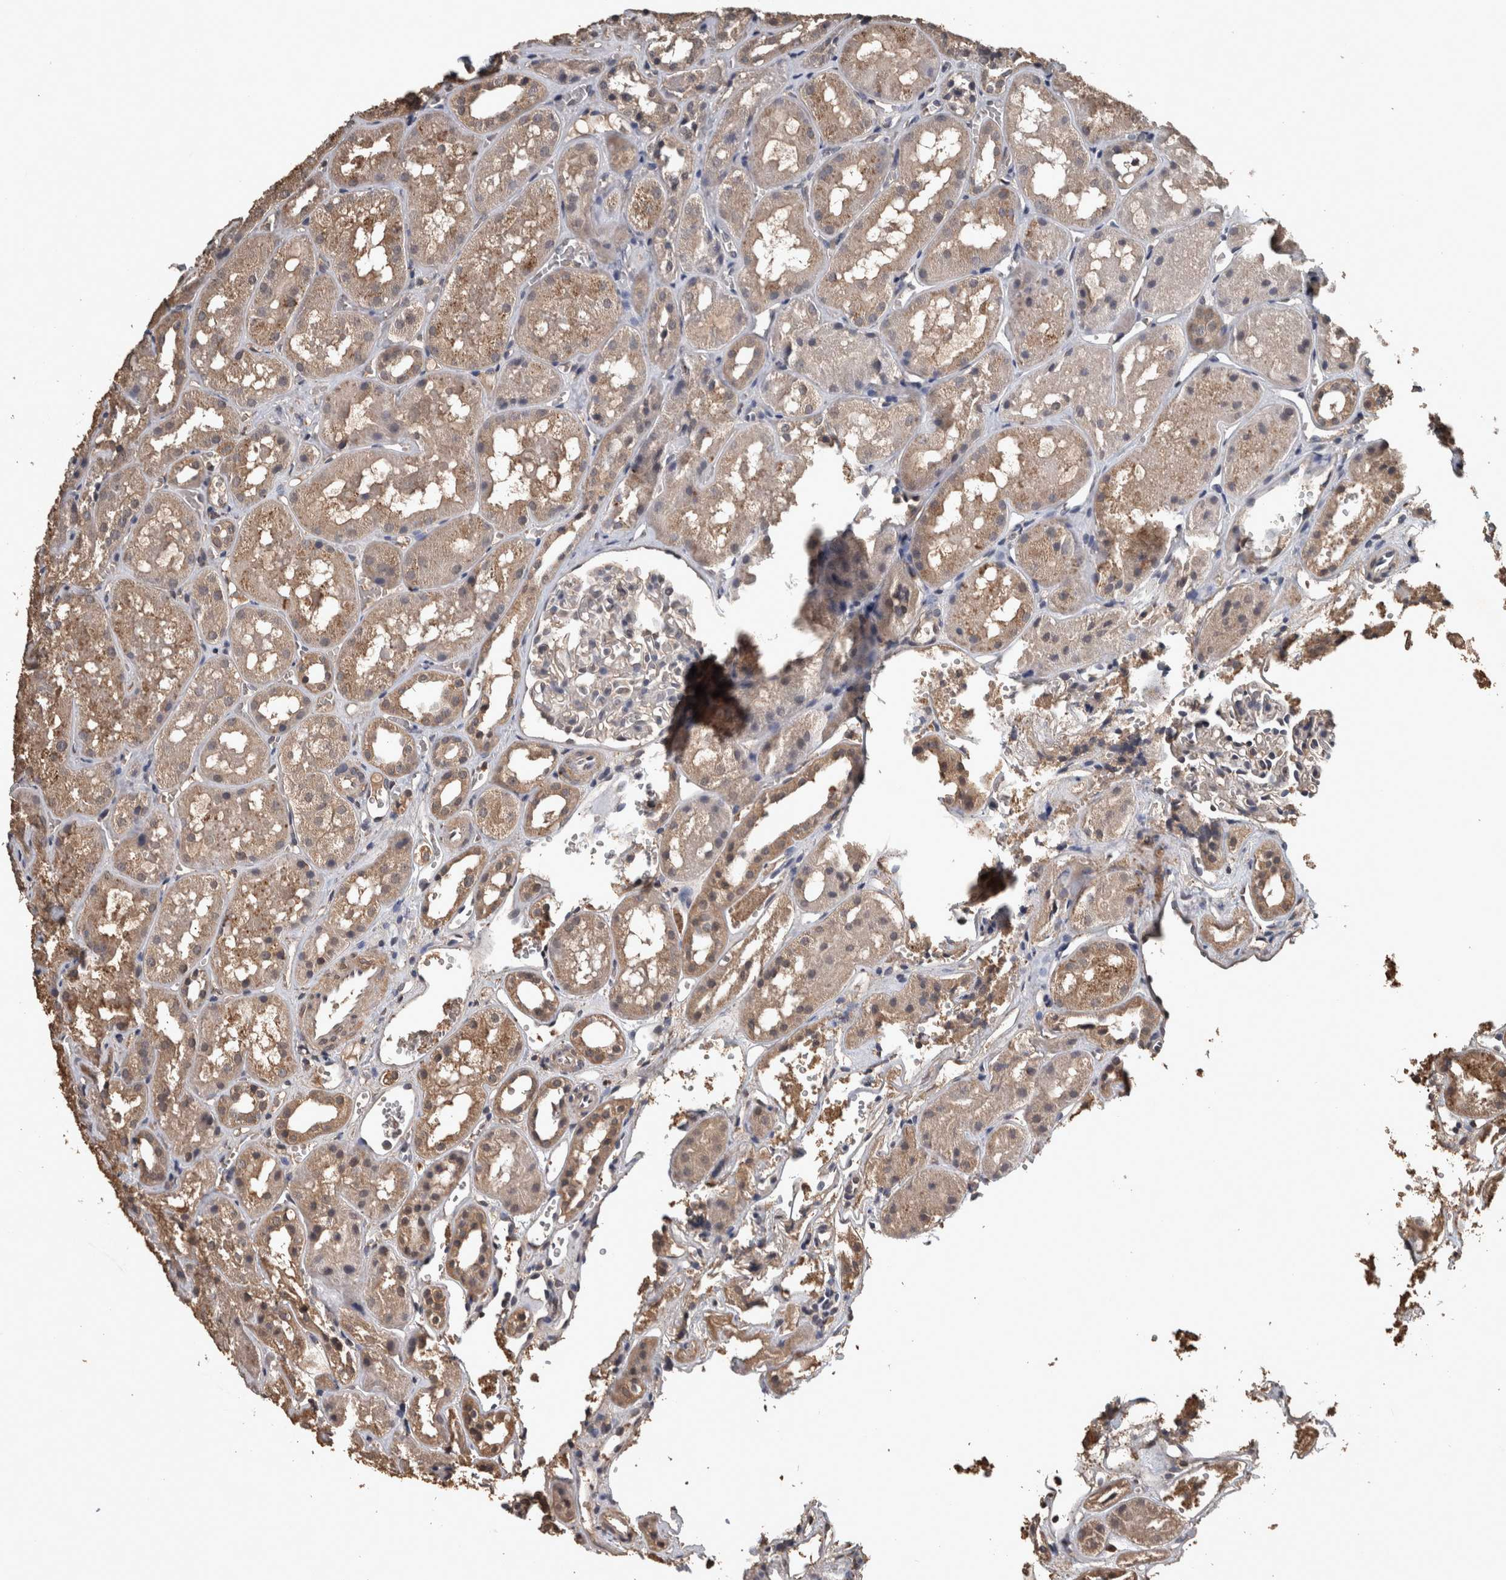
{"staining": {"intensity": "weak", "quantity": "<25%", "location": "cytoplasmic/membranous"}, "tissue": "kidney", "cell_type": "Cells in glomeruli", "image_type": "normal", "snomed": [{"axis": "morphology", "description": "Normal tissue, NOS"}, {"axis": "topography", "description": "Kidney"}], "caption": "Immunohistochemistry of unremarkable kidney shows no expression in cells in glomeruli. (Stains: DAB (3,3'-diaminobenzidine) immunohistochemistry (IHC) with hematoxylin counter stain, Microscopy: brightfield microscopy at high magnification).", "gene": "FGFRL1", "patient": {"sex": "male", "age": 16}}